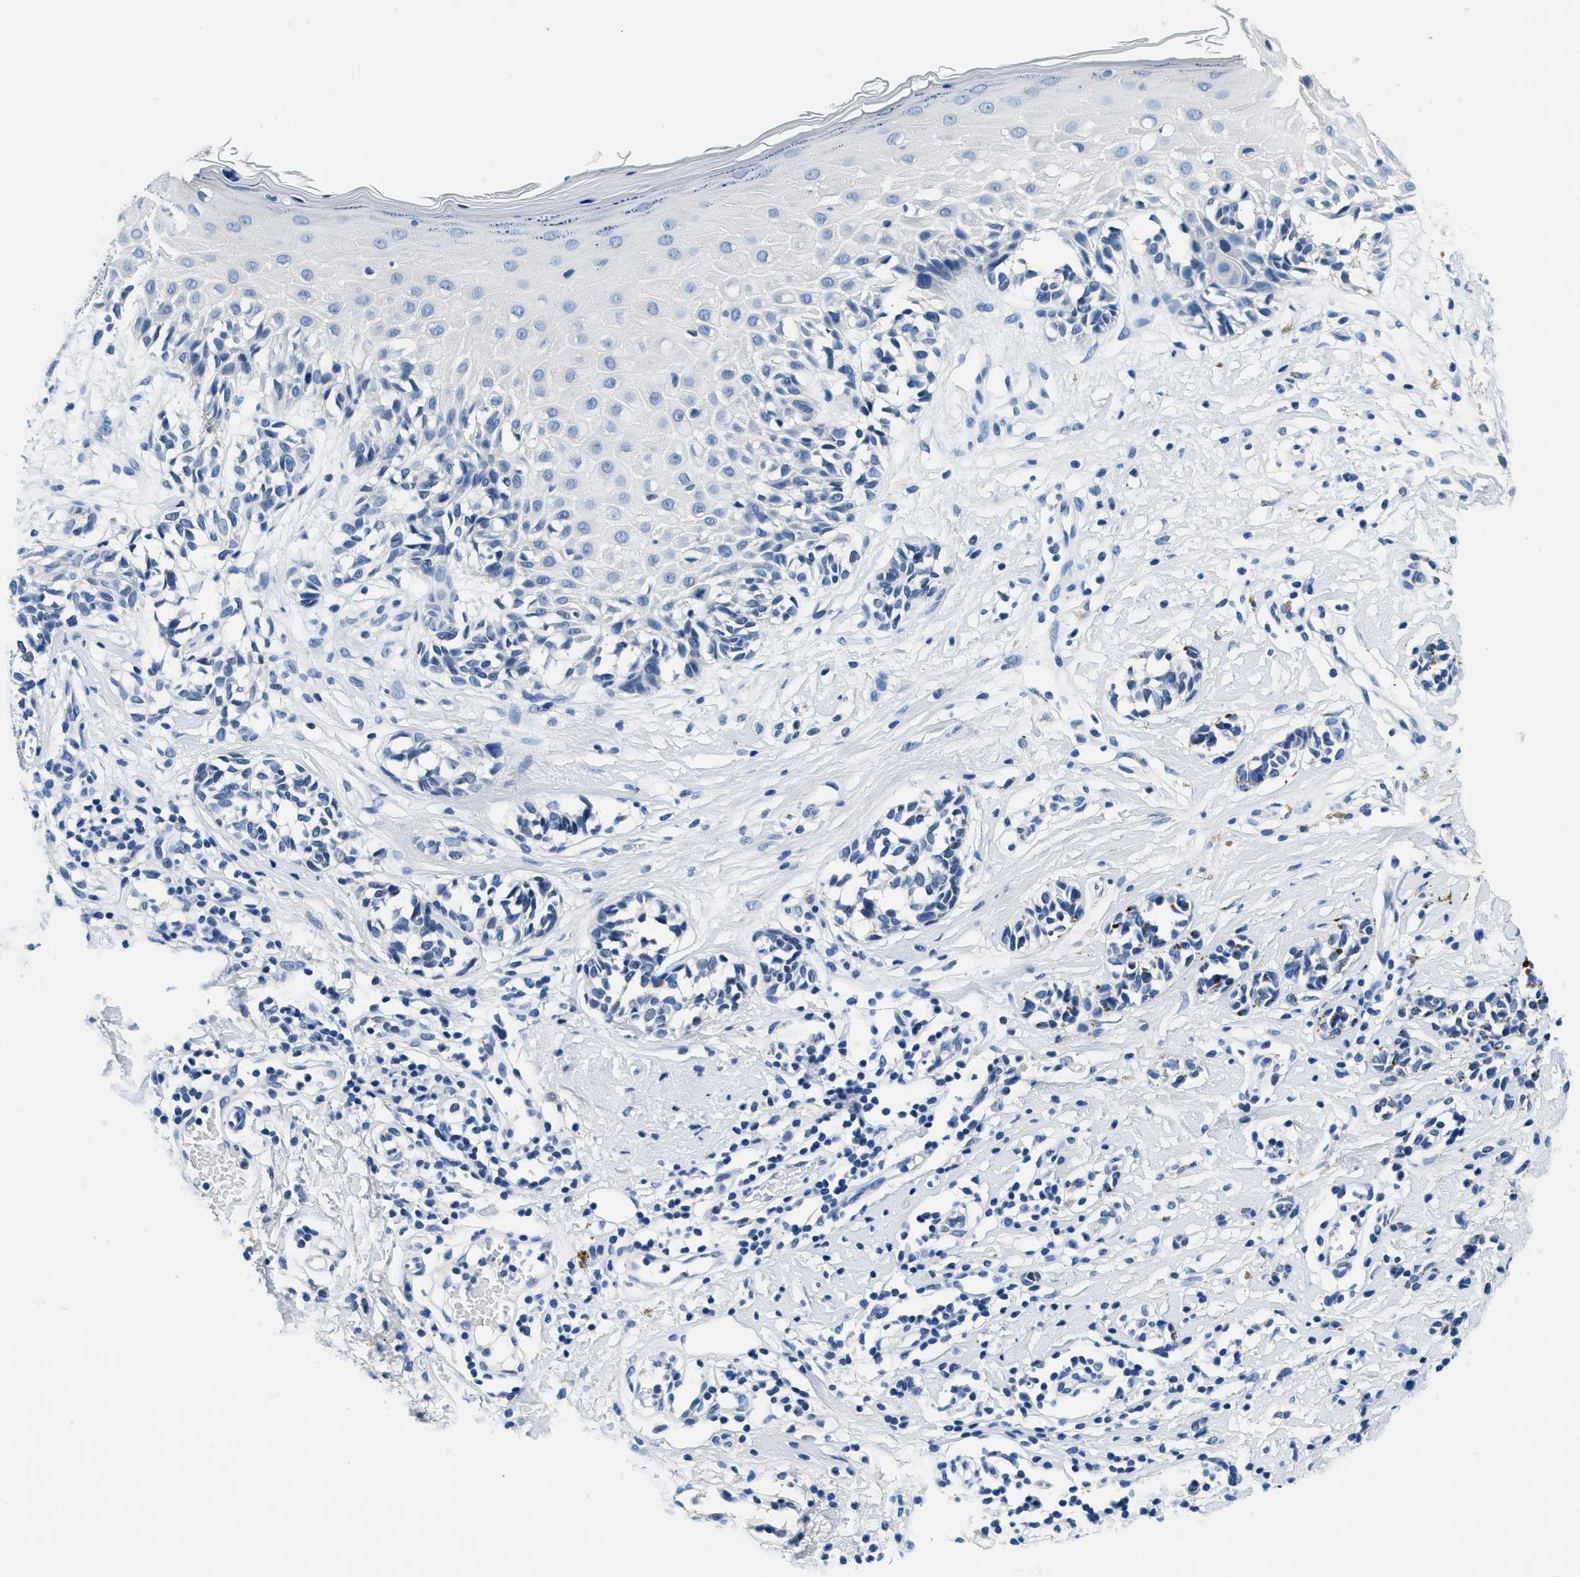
{"staining": {"intensity": "negative", "quantity": "none", "location": "none"}, "tissue": "melanoma", "cell_type": "Tumor cells", "image_type": "cancer", "snomed": [{"axis": "morphology", "description": "Malignant melanoma, NOS"}, {"axis": "topography", "description": "Skin"}], "caption": "The histopathology image reveals no staining of tumor cells in malignant melanoma. (DAB IHC with hematoxylin counter stain).", "gene": "GSTM3", "patient": {"sex": "male", "age": 64}}